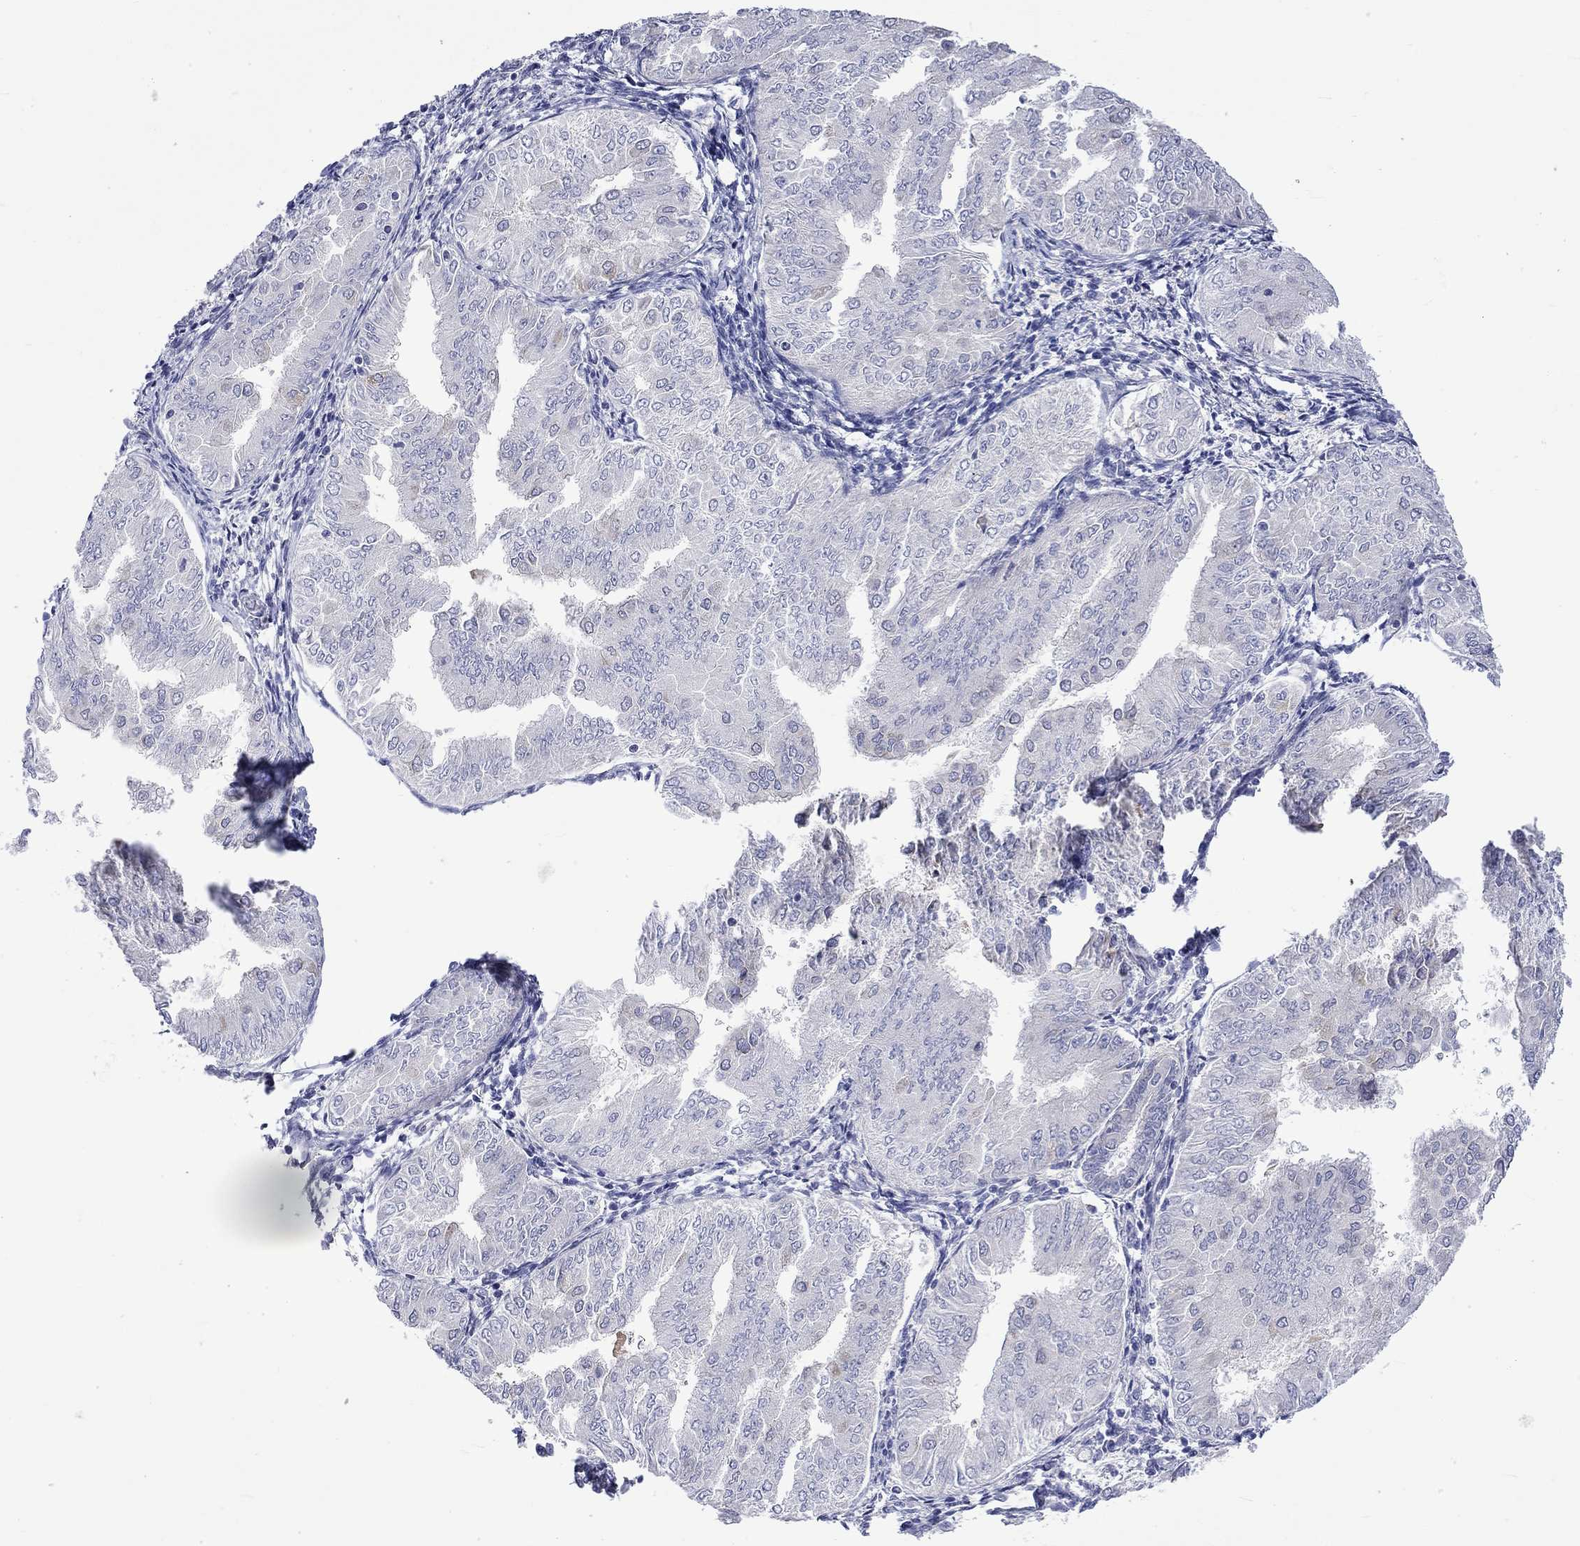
{"staining": {"intensity": "negative", "quantity": "none", "location": "none"}, "tissue": "endometrial cancer", "cell_type": "Tumor cells", "image_type": "cancer", "snomed": [{"axis": "morphology", "description": "Adenocarcinoma, NOS"}, {"axis": "topography", "description": "Endometrium"}], "caption": "The immunohistochemistry (IHC) photomicrograph has no significant staining in tumor cells of endometrial cancer tissue. The staining is performed using DAB (3,3'-diaminobenzidine) brown chromogen with nuclei counter-stained in using hematoxylin.", "gene": "CERS1", "patient": {"sex": "female", "age": 53}}